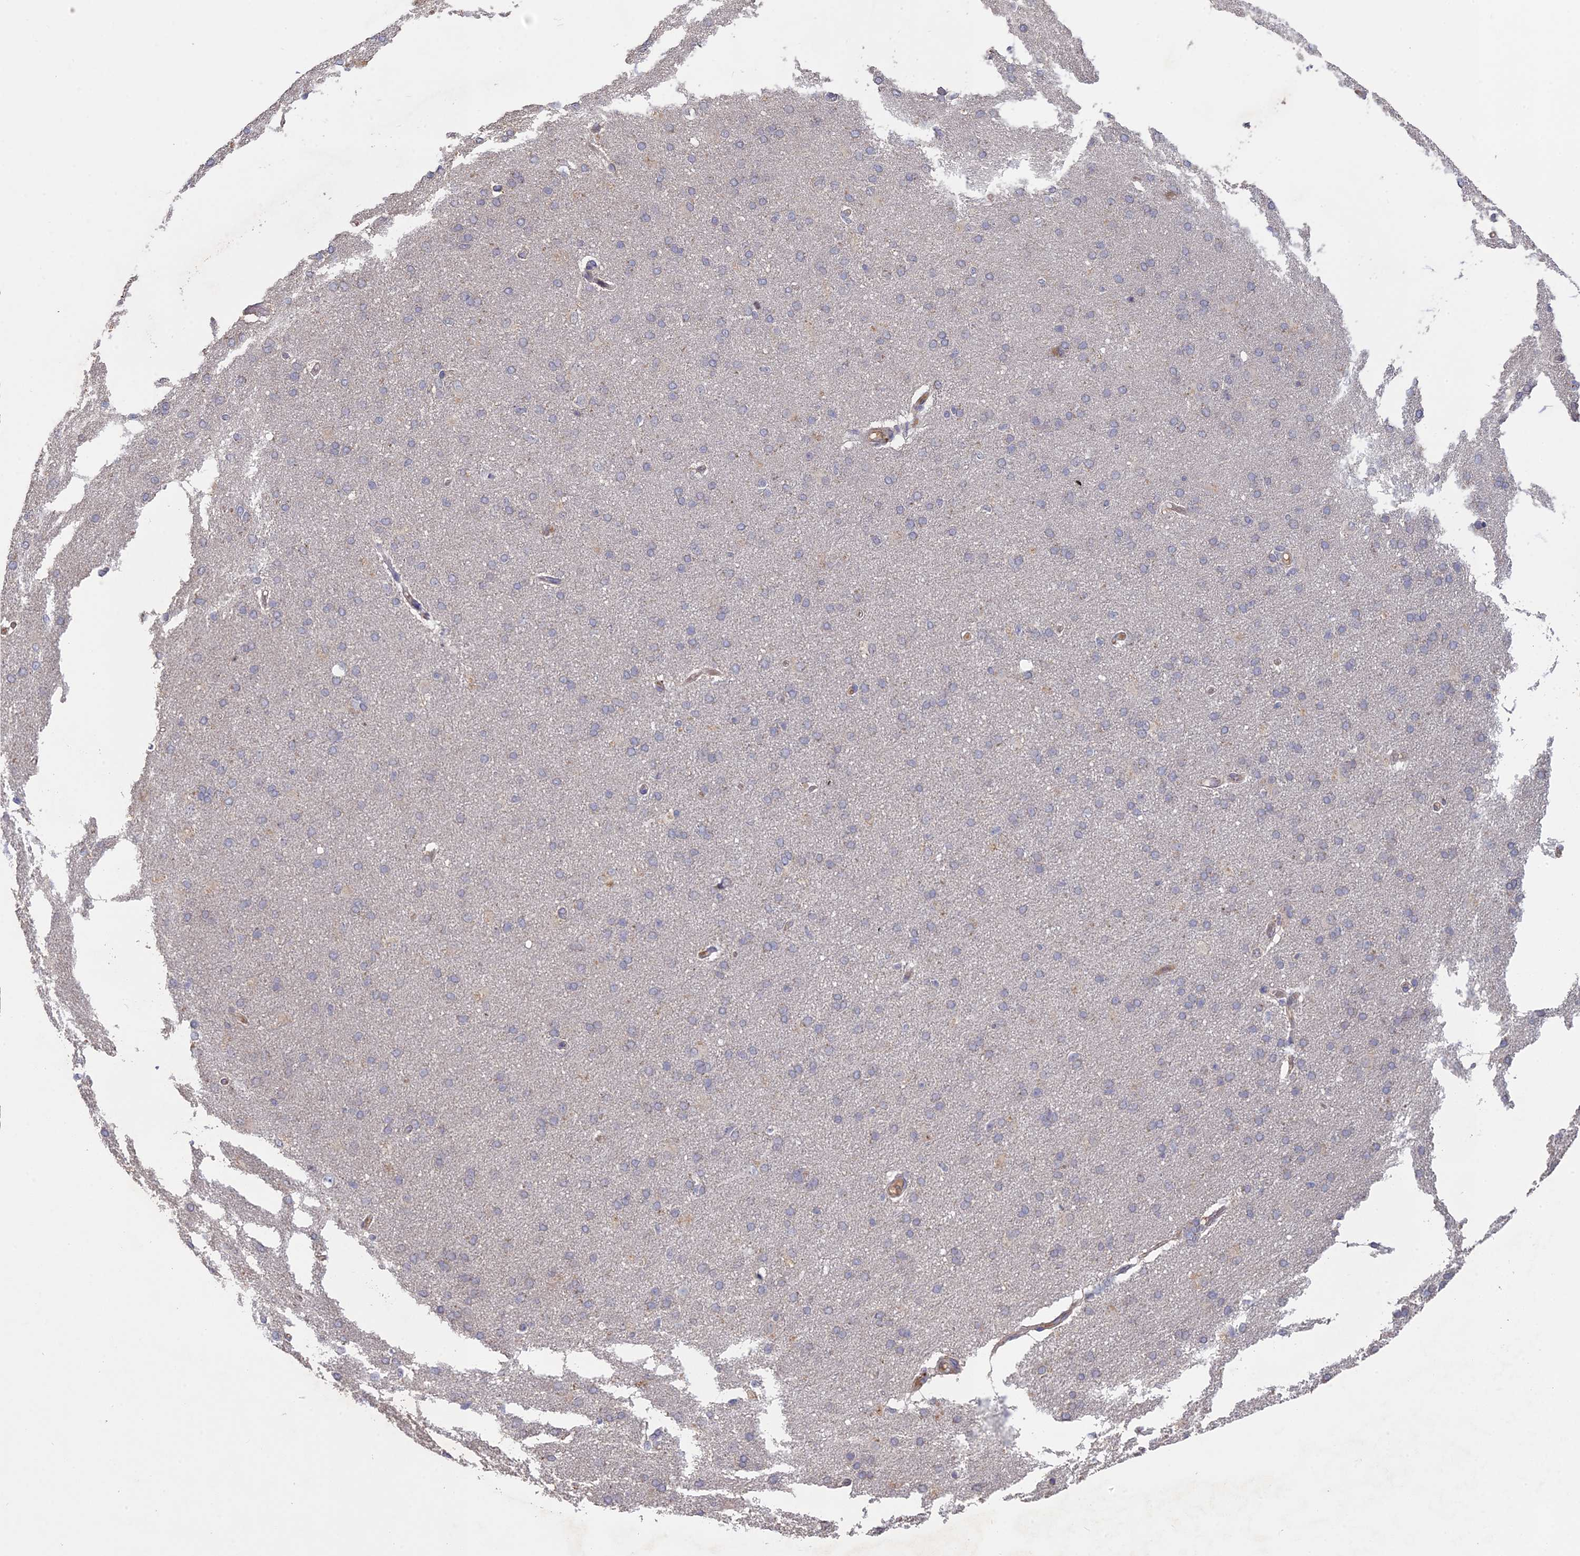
{"staining": {"intensity": "moderate", "quantity": ">75%", "location": "cytoplasmic/membranous"}, "tissue": "cerebral cortex", "cell_type": "Endothelial cells", "image_type": "normal", "snomed": [{"axis": "morphology", "description": "Normal tissue, NOS"}, {"axis": "topography", "description": "Cerebral cortex"}], "caption": "Immunohistochemistry histopathology image of unremarkable human cerebral cortex stained for a protein (brown), which demonstrates medium levels of moderate cytoplasmic/membranous positivity in approximately >75% of endothelial cells.", "gene": "PPIC", "patient": {"sex": "male", "age": 62}}